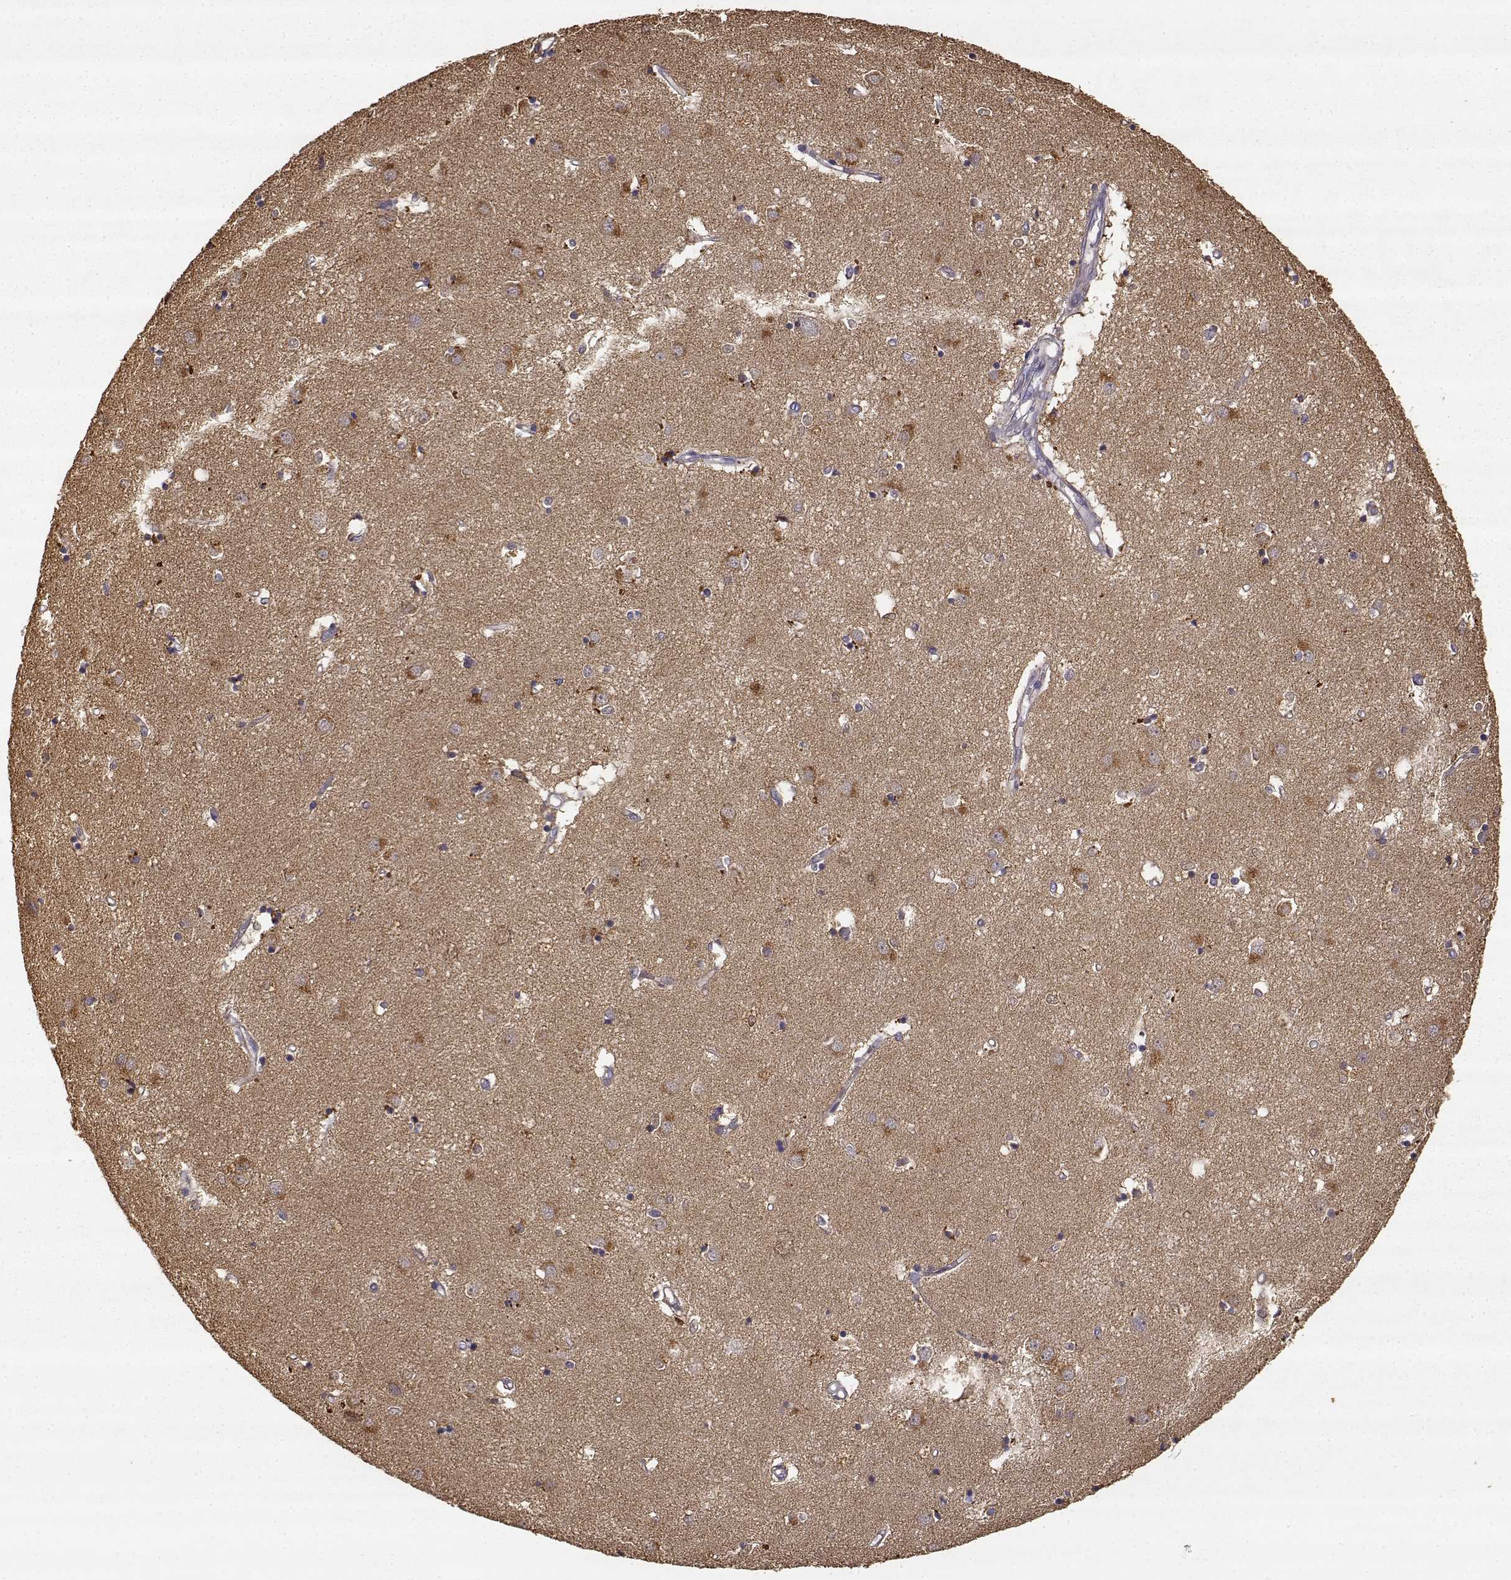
{"staining": {"intensity": "weak", "quantity": "<25%", "location": "cytoplasmic/membranous"}, "tissue": "caudate", "cell_type": "Glial cells", "image_type": "normal", "snomed": [{"axis": "morphology", "description": "Normal tissue, NOS"}, {"axis": "topography", "description": "Lateral ventricle wall"}], "caption": "There is no significant positivity in glial cells of caudate.", "gene": "CRIM1", "patient": {"sex": "male", "age": 54}}